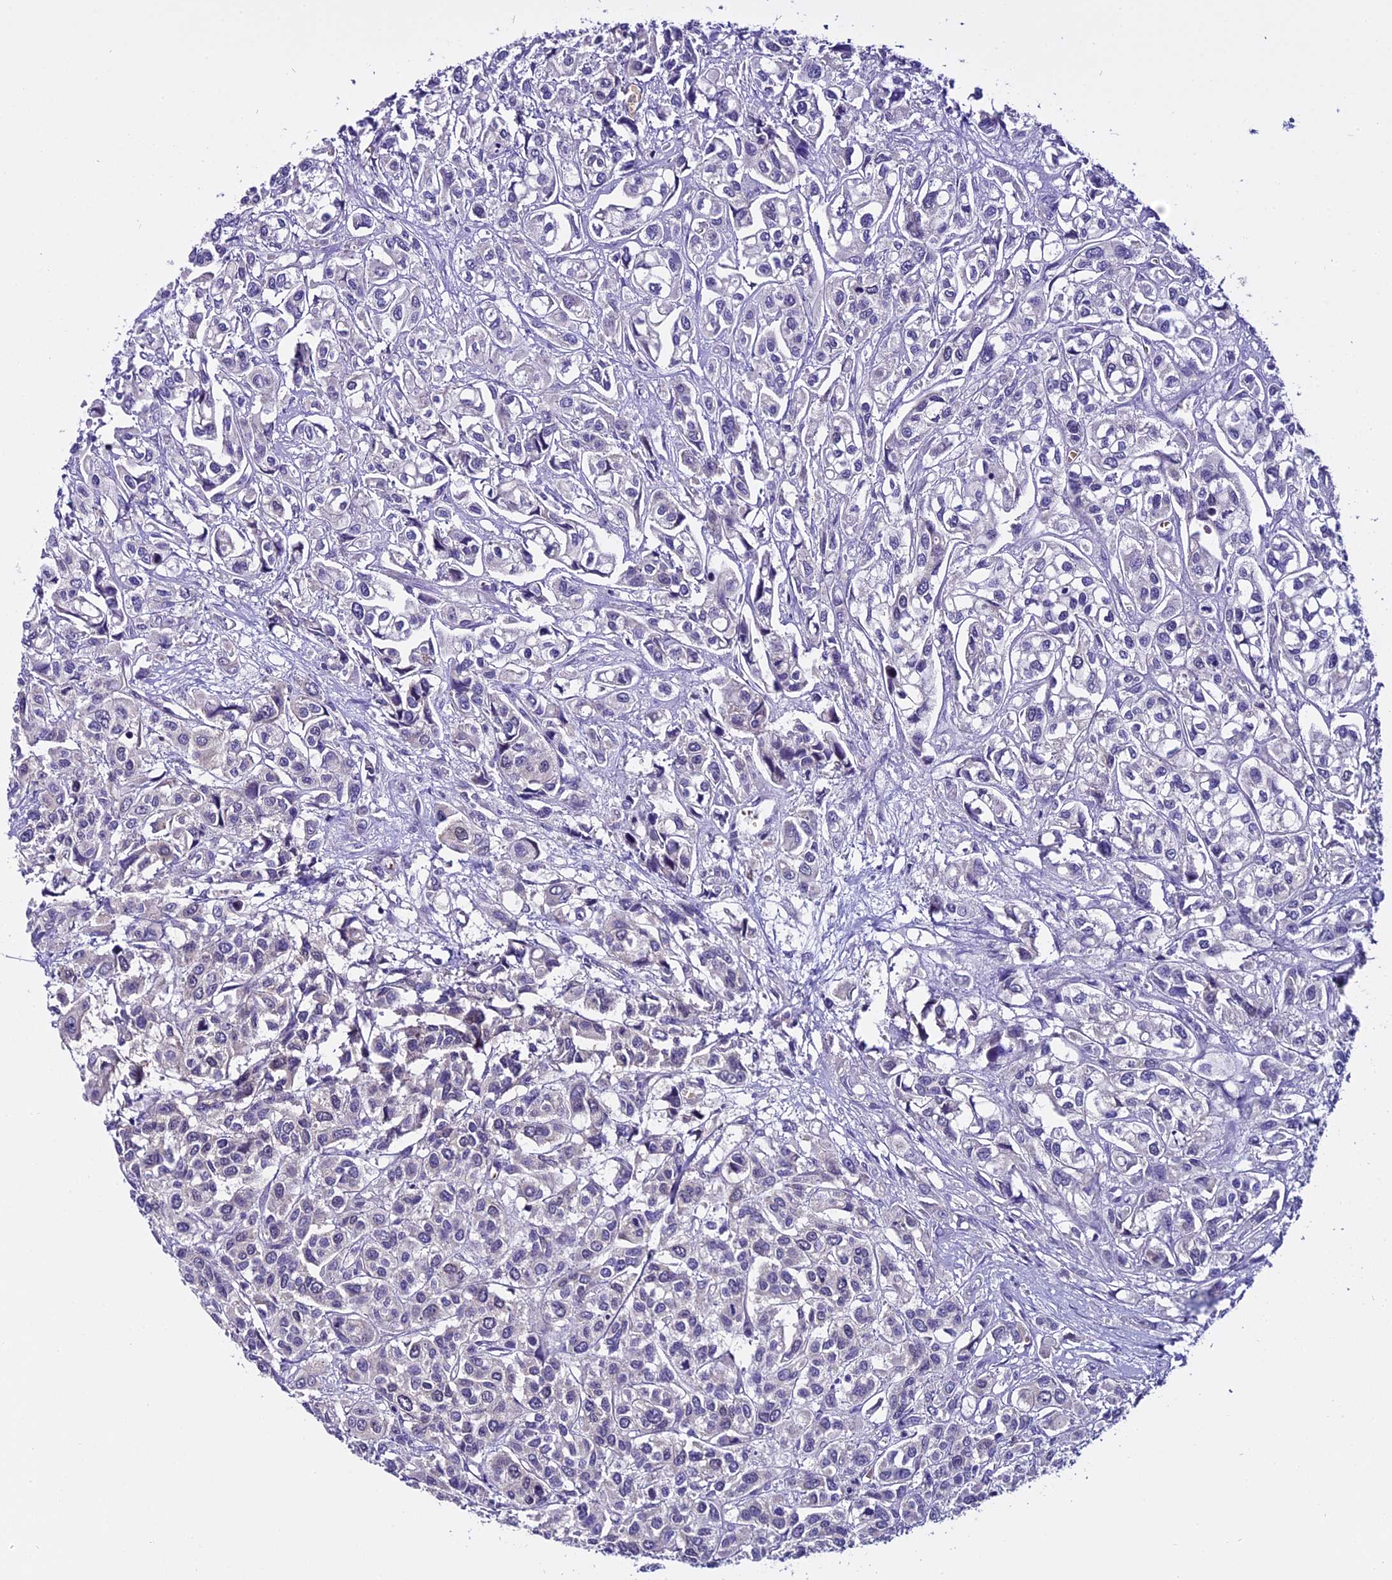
{"staining": {"intensity": "negative", "quantity": "none", "location": "none"}, "tissue": "urothelial cancer", "cell_type": "Tumor cells", "image_type": "cancer", "snomed": [{"axis": "morphology", "description": "Urothelial carcinoma, High grade"}, {"axis": "topography", "description": "Urinary bladder"}], "caption": "IHC image of human urothelial cancer stained for a protein (brown), which exhibits no expression in tumor cells.", "gene": "C9orf40", "patient": {"sex": "male", "age": 67}}